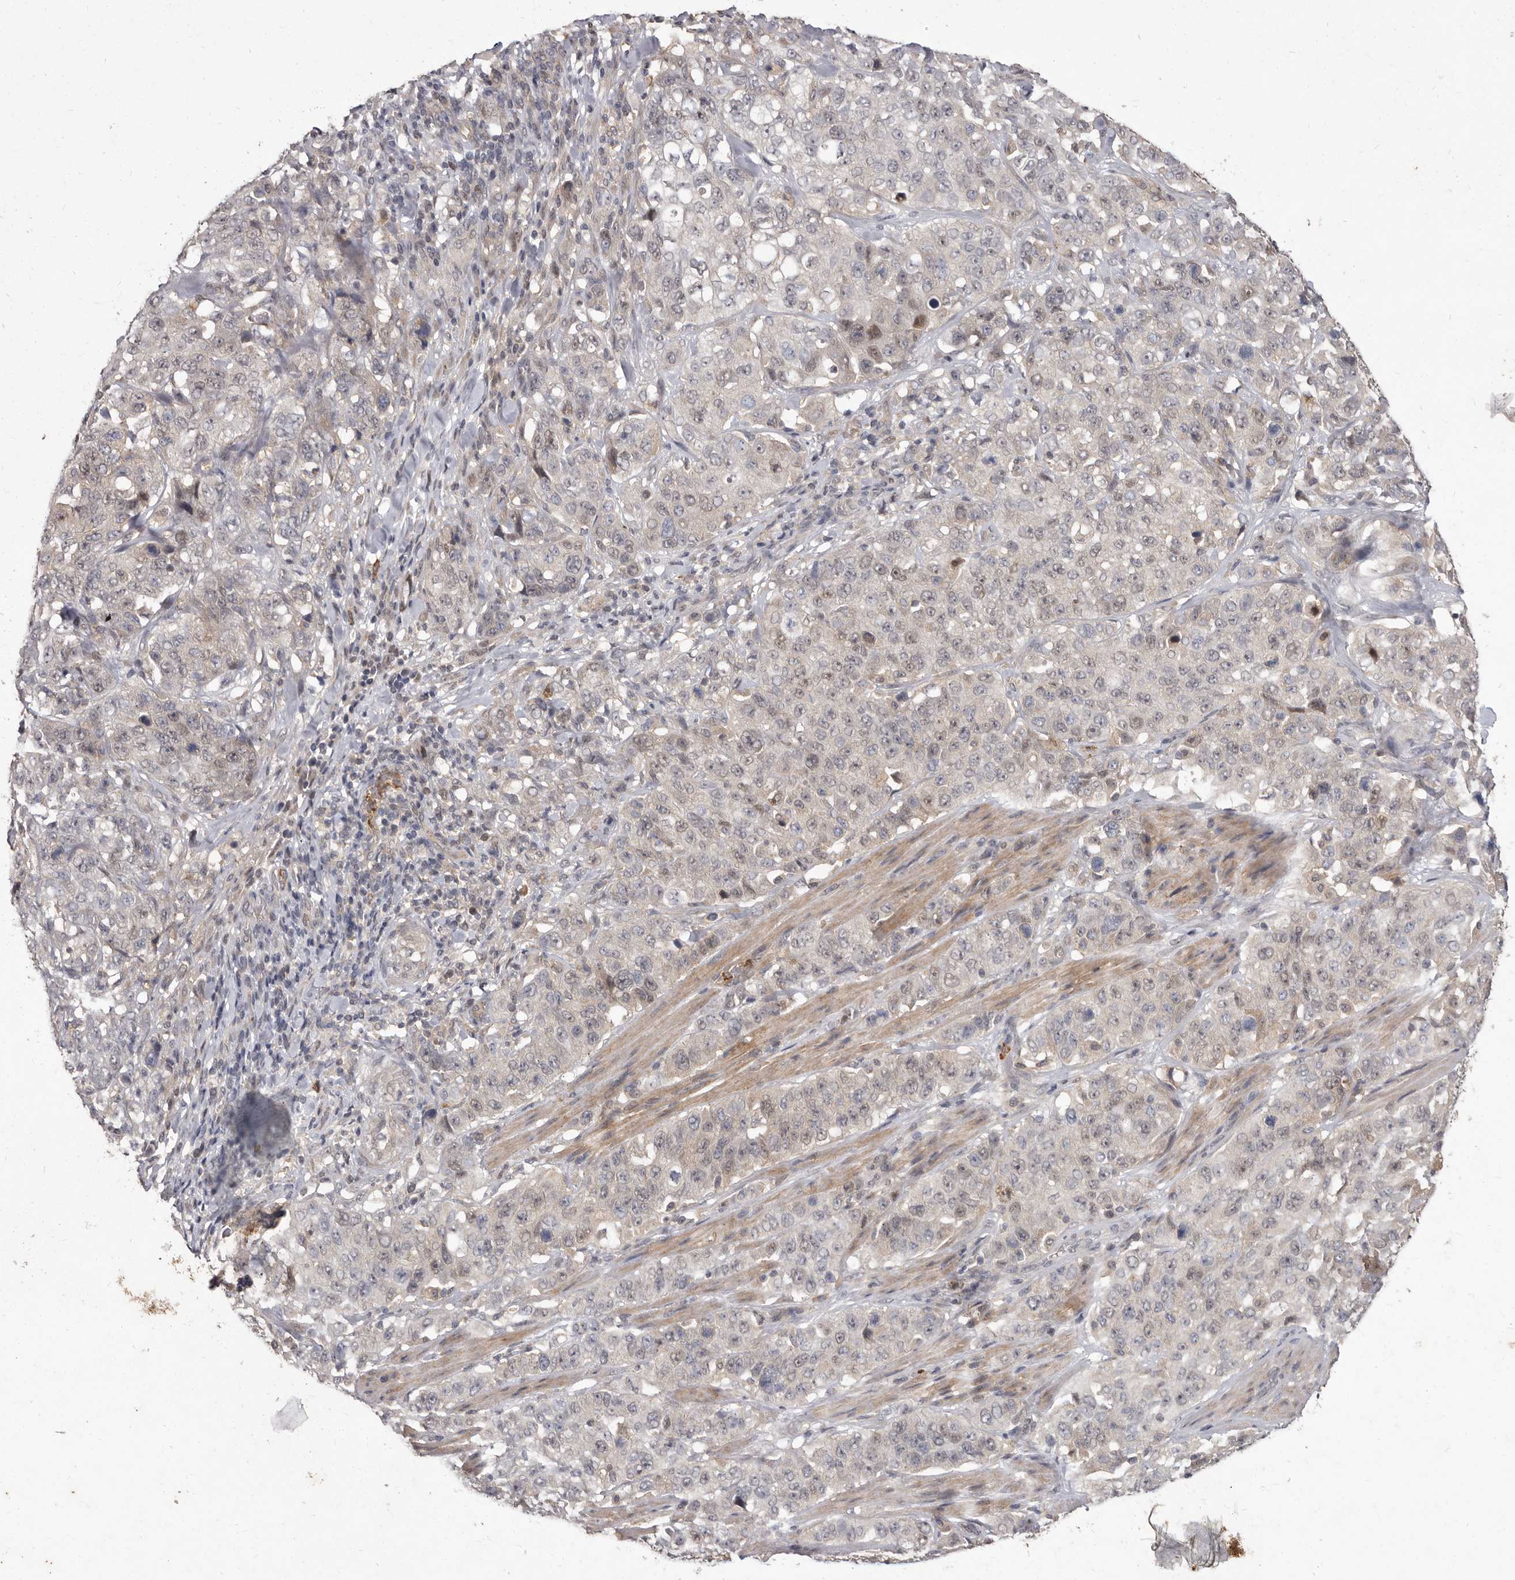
{"staining": {"intensity": "weak", "quantity": "<25%", "location": "nuclear"}, "tissue": "stomach cancer", "cell_type": "Tumor cells", "image_type": "cancer", "snomed": [{"axis": "morphology", "description": "Adenocarcinoma, NOS"}, {"axis": "topography", "description": "Stomach"}], "caption": "This is an immunohistochemistry (IHC) image of stomach cancer. There is no expression in tumor cells.", "gene": "ACLY", "patient": {"sex": "male", "age": 48}}